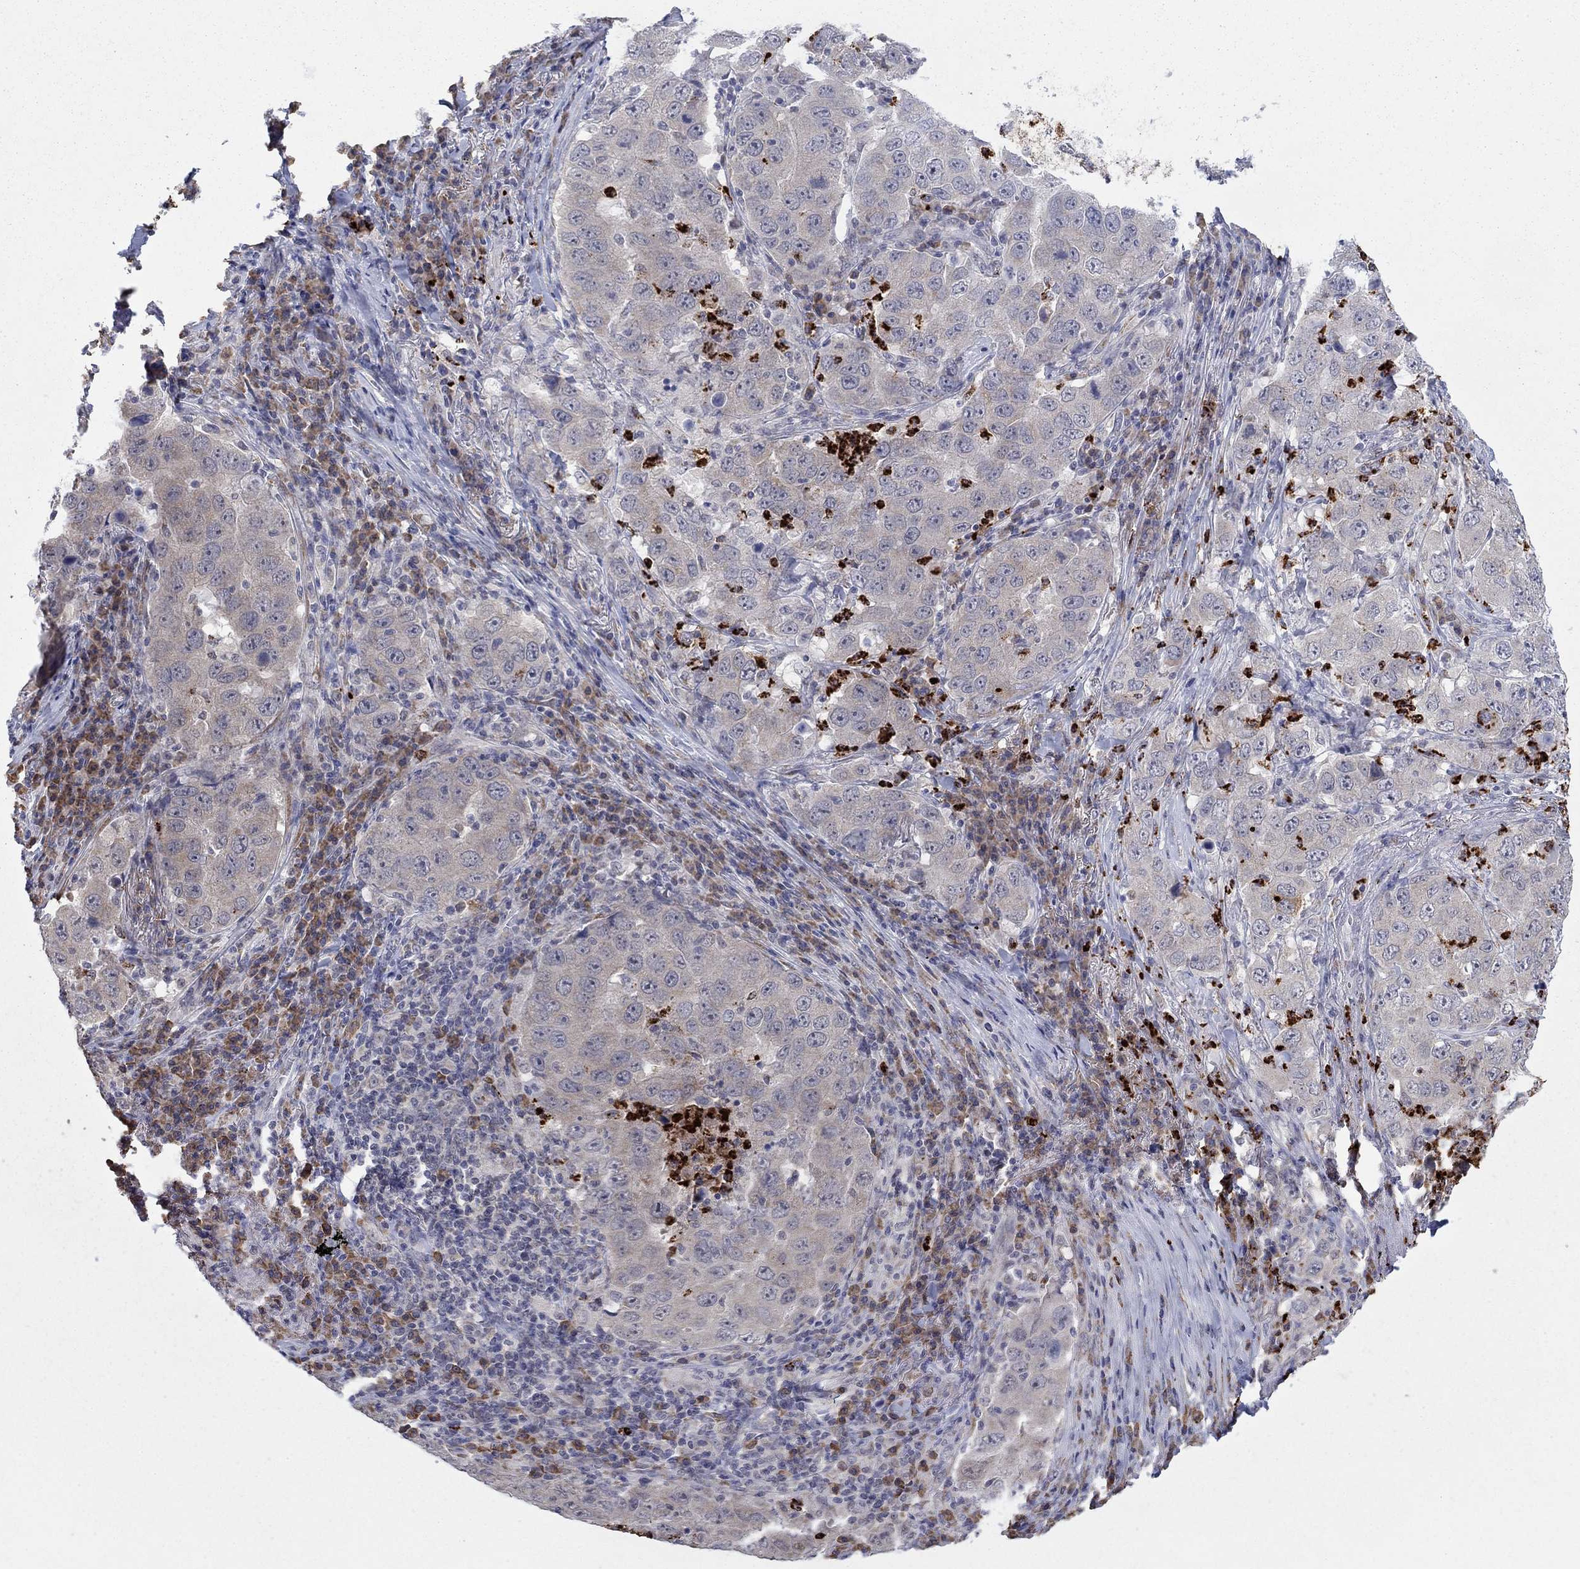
{"staining": {"intensity": "negative", "quantity": "none", "location": "none"}, "tissue": "lung cancer", "cell_type": "Tumor cells", "image_type": "cancer", "snomed": [{"axis": "morphology", "description": "Adenocarcinoma, NOS"}, {"axis": "topography", "description": "Lung"}], "caption": "Tumor cells show no significant positivity in lung cancer (adenocarcinoma).", "gene": "MTRFR", "patient": {"sex": "male", "age": 73}}